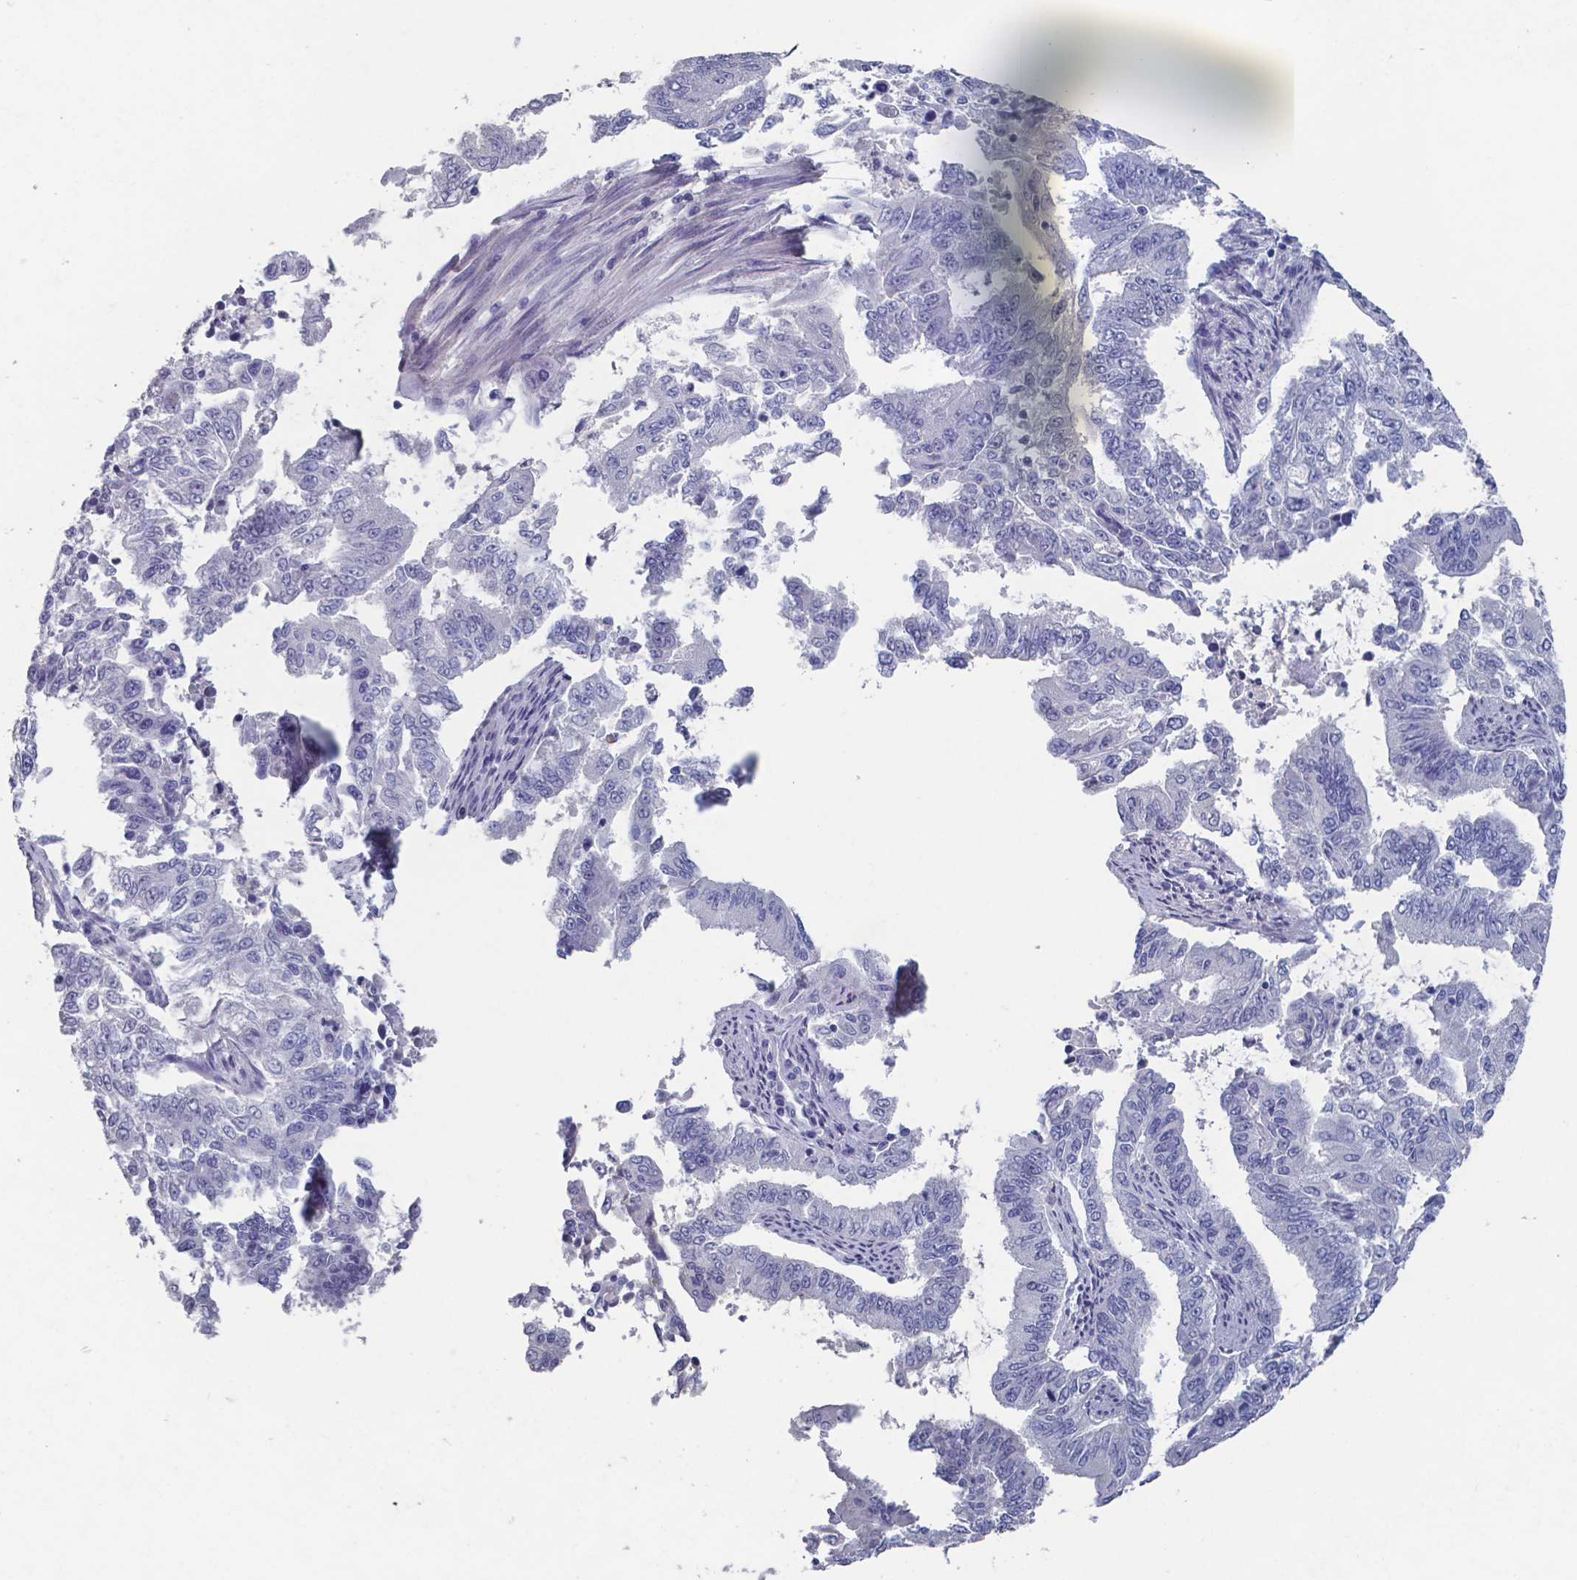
{"staining": {"intensity": "negative", "quantity": "none", "location": "none"}, "tissue": "endometrial cancer", "cell_type": "Tumor cells", "image_type": "cancer", "snomed": [{"axis": "morphology", "description": "Adenocarcinoma, NOS"}, {"axis": "topography", "description": "Uterus"}], "caption": "A micrograph of endometrial cancer (adenocarcinoma) stained for a protein reveals no brown staining in tumor cells.", "gene": "PLA2R1", "patient": {"sex": "female", "age": 59}}